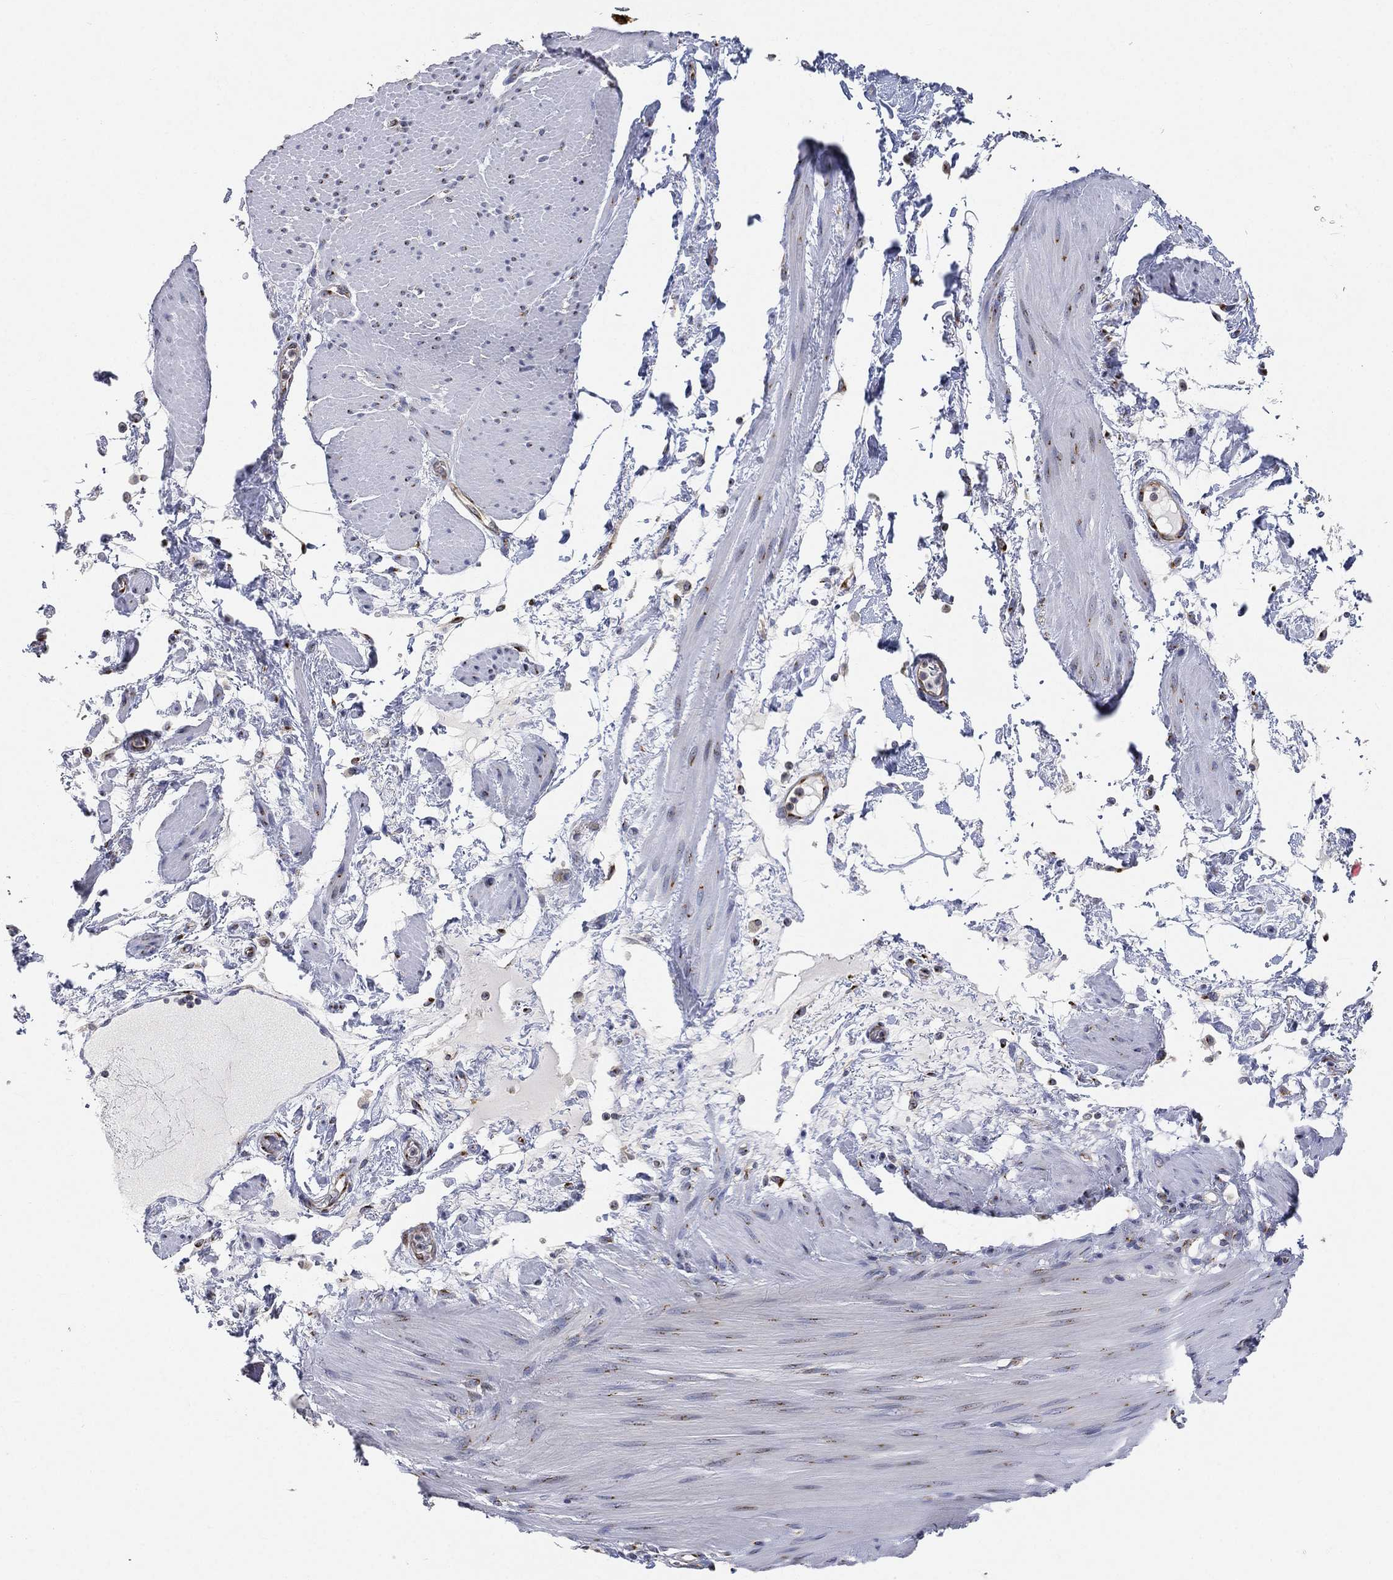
{"staining": {"intensity": "strong", "quantity": "25%-75%", "location": "cytoplasmic/membranous"}, "tissue": "smooth muscle", "cell_type": "Smooth muscle cells", "image_type": "normal", "snomed": [{"axis": "morphology", "description": "Normal tissue, NOS"}, {"axis": "topography", "description": "Smooth muscle"}, {"axis": "topography", "description": "Anal"}], "caption": "Immunohistochemical staining of benign smooth muscle shows 25%-75% levels of strong cytoplasmic/membranous protein expression in about 25%-75% of smooth muscle cells. (DAB (3,3'-diaminobenzidine) IHC with brightfield microscopy, high magnification).", "gene": "TICAM1", "patient": {"sex": "male", "age": 83}}